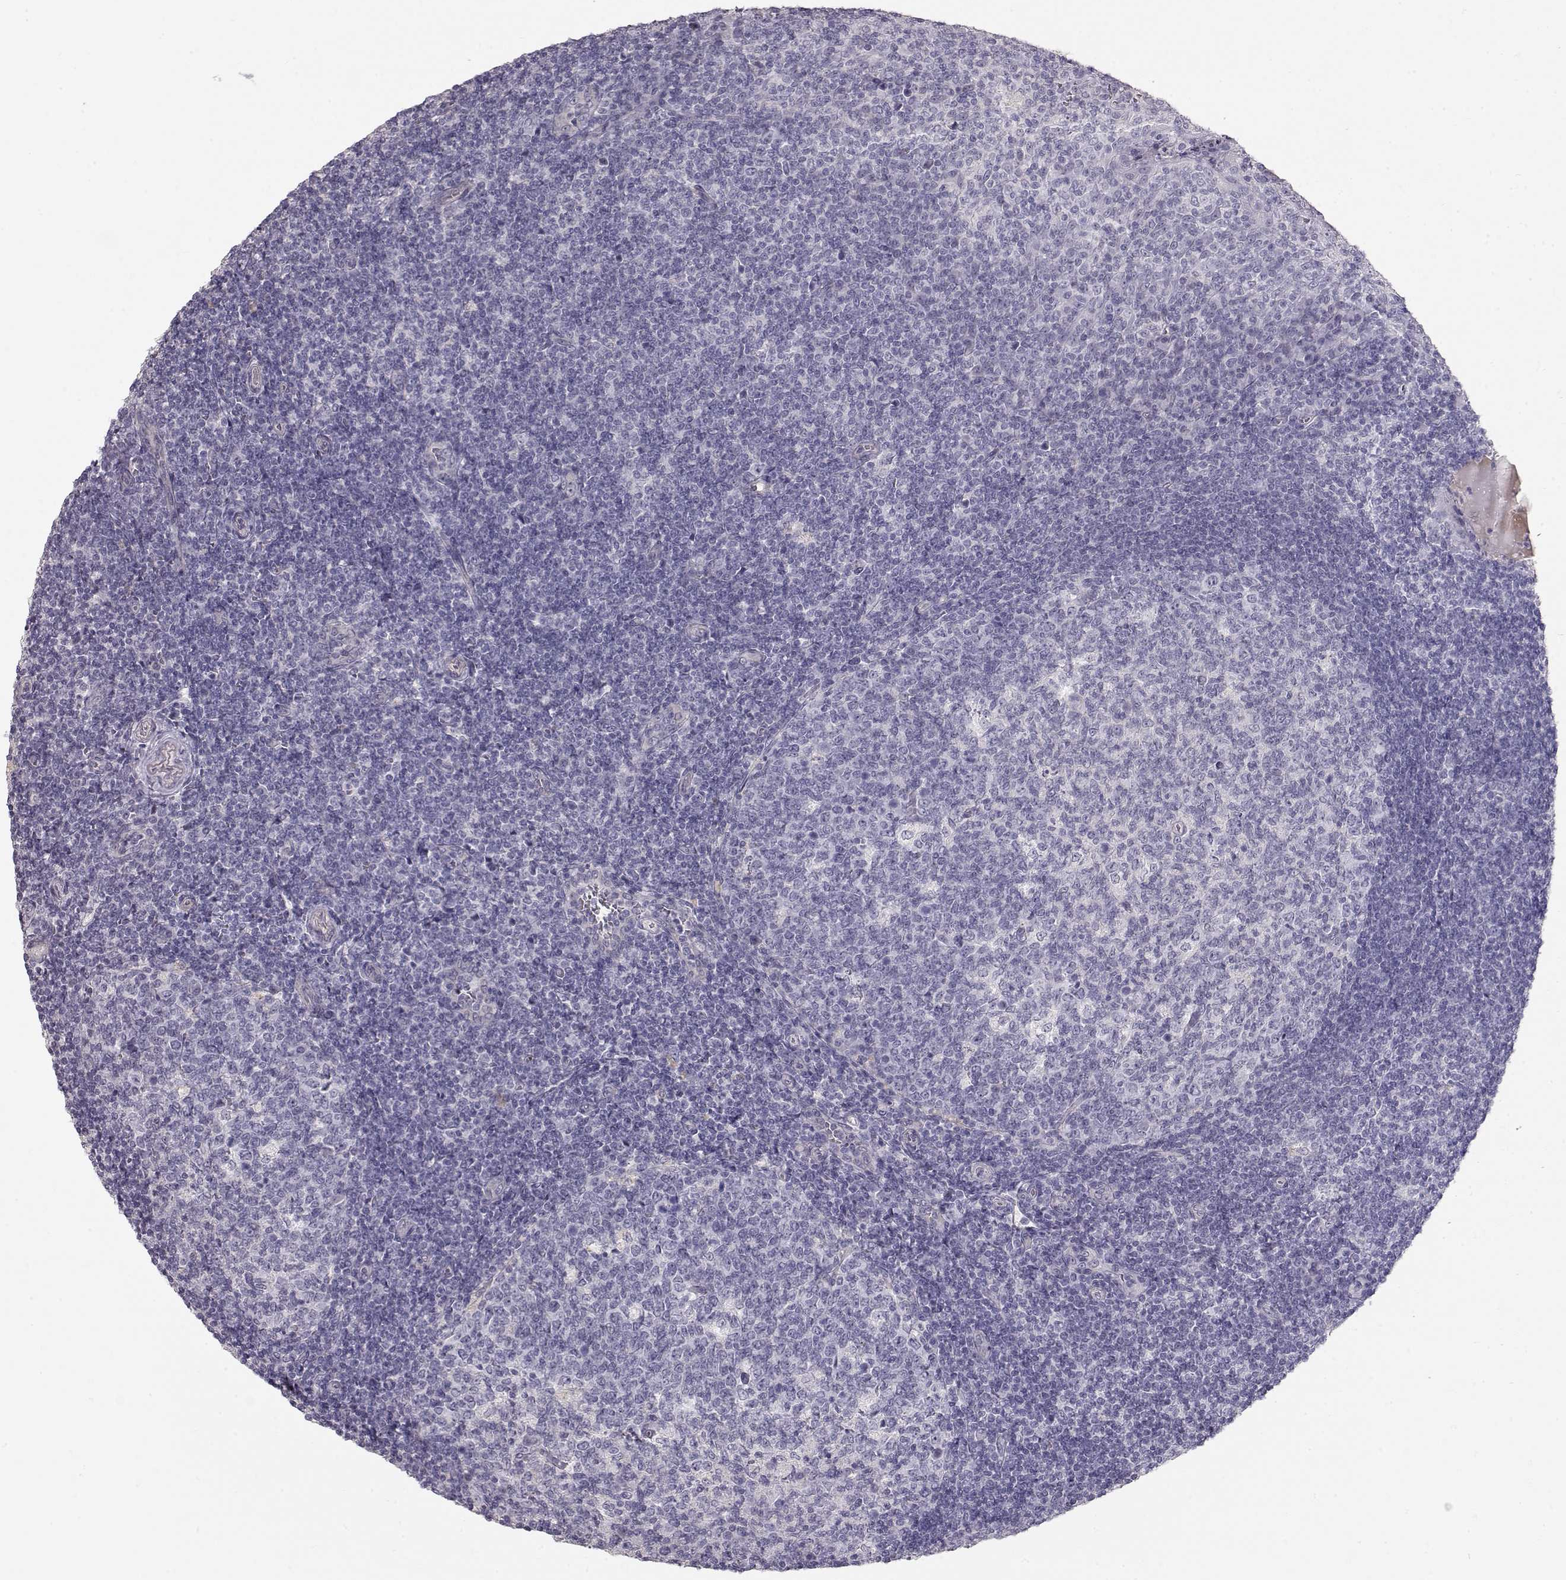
{"staining": {"intensity": "negative", "quantity": "none", "location": "none"}, "tissue": "tonsil", "cell_type": "Germinal center cells", "image_type": "normal", "snomed": [{"axis": "morphology", "description": "Normal tissue, NOS"}, {"axis": "topography", "description": "Tonsil"}], "caption": "Germinal center cells show no significant positivity in benign tonsil.", "gene": "SLC18A1", "patient": {"sex": "female", "age": 12}}